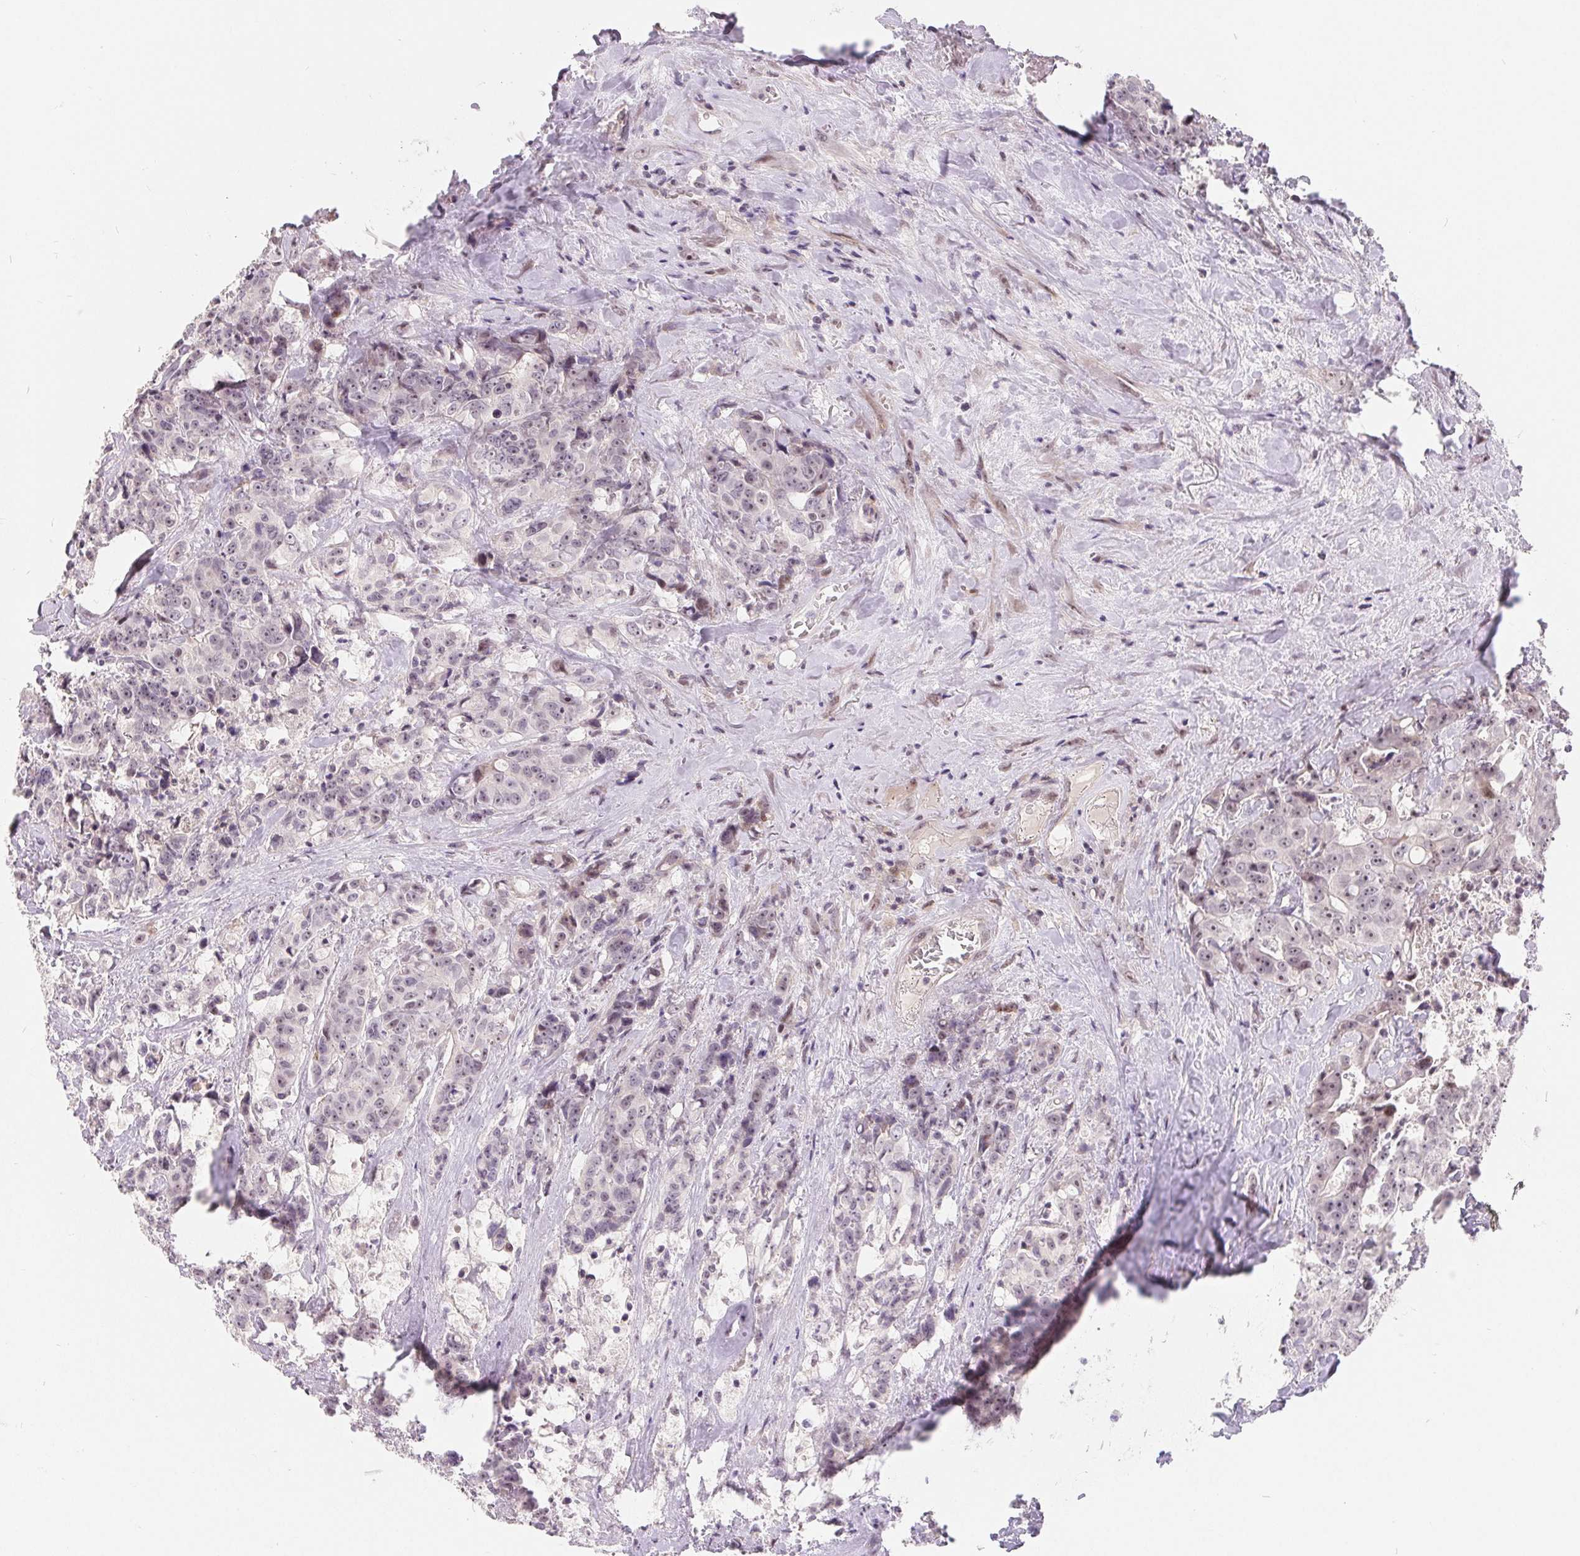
{"staining": {"intensity": "weak", "quantity": "25%-75%", "location": "nuclear"}, "tissue": "colorectal cancer", "cell_type": "Tumor cells", "image_type": "cancer", "snomed": [{"axis": "morphology", "description": "Adenocarcinoma, NOS"}, {"axis": "topography", "description": "Rectum"}], "caption": "Colorectal adenocarcinoma was stained to show a protein in brown. There is low levels of weak nuclear staining in about 25%-75% of tumor cells.", "gene": "NRG2", "patient": {"sex": "female", "age": 62}}